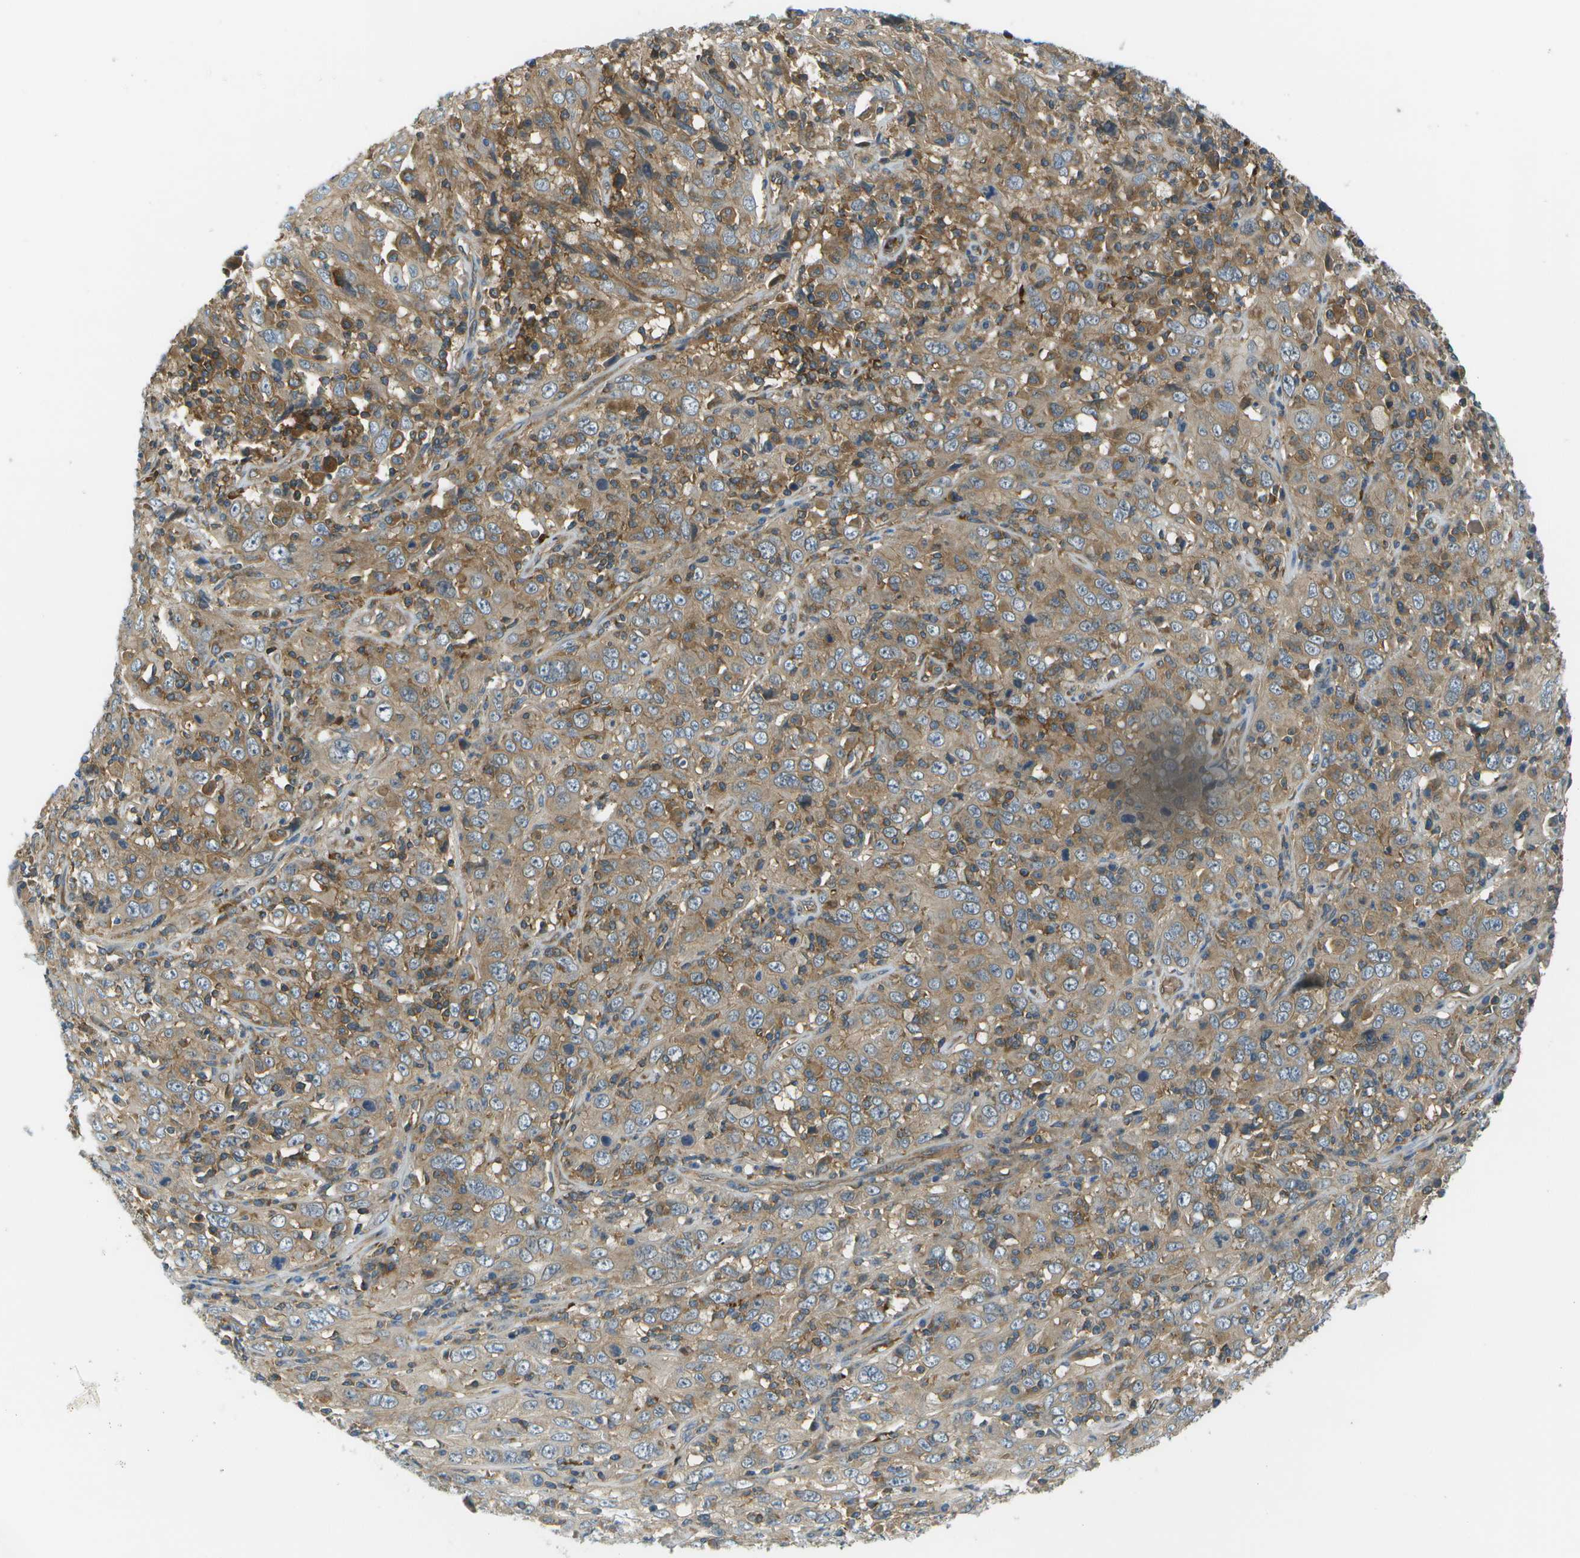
{"staining": {"intensity": "moderate", "quantity": ">75%", "location": "cytoplasmic/membranous"}, "tissue": "cervical cancer", "cell_type": "Tumor cells", "image_type": "cancer", "snomed": [{"axis": "morphology", "description": "Squamous cell carcinoma, NOS"}, {"axis": "topography", "description": "Cervix"}], "caption": "IHC image of neoplastic tissue: human cervical cancer stained using immunohistochemistry (IHC) shows medium levels of moderate protein expression localized specifically in the cytoplasmic/membranous of tumor cells, appearing as a cytoplasmic/membranous brown color.", "gene": "CTIF", "patient": {"sex": "female", "age": 46}}